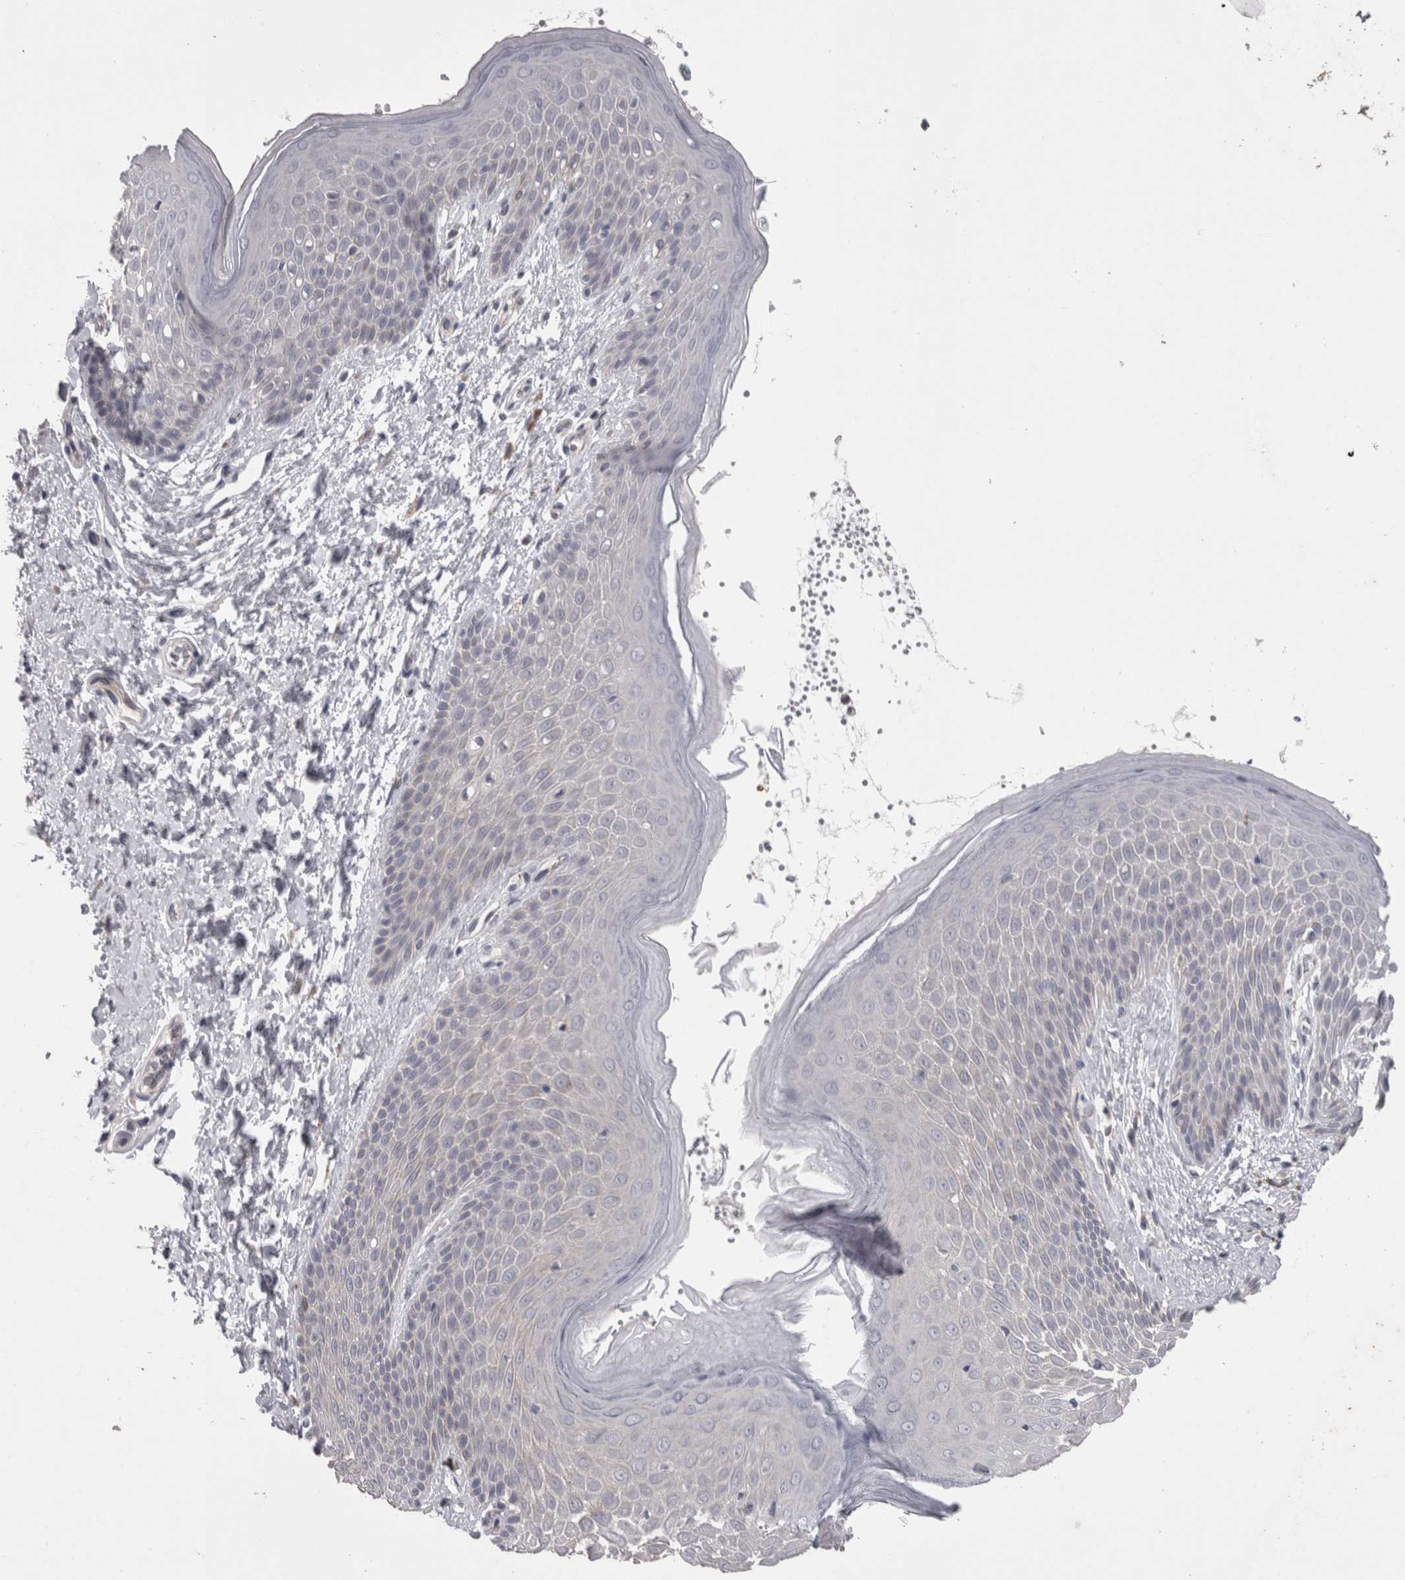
{"staining": {"intensity": "negative", "quantity": "none", "location": "none"}, "tissue": "skin", "cell_type": "Epidermal cells", "image_type": "normal", "snomed": [{"axis": "morphology", "description": "Normal tissue, NOS"}, {"axis": "topography", "description": "Anal"}], "caption": "Epidermal cells show no significant protein staining in benign skin. (DAB (3,3'-diaminobenzidine) immunohistochemistry visualized using brightfield microscopy, high magnification).", "gene": "LYZL6", "patient": {"sex": "male", "age": 74}}